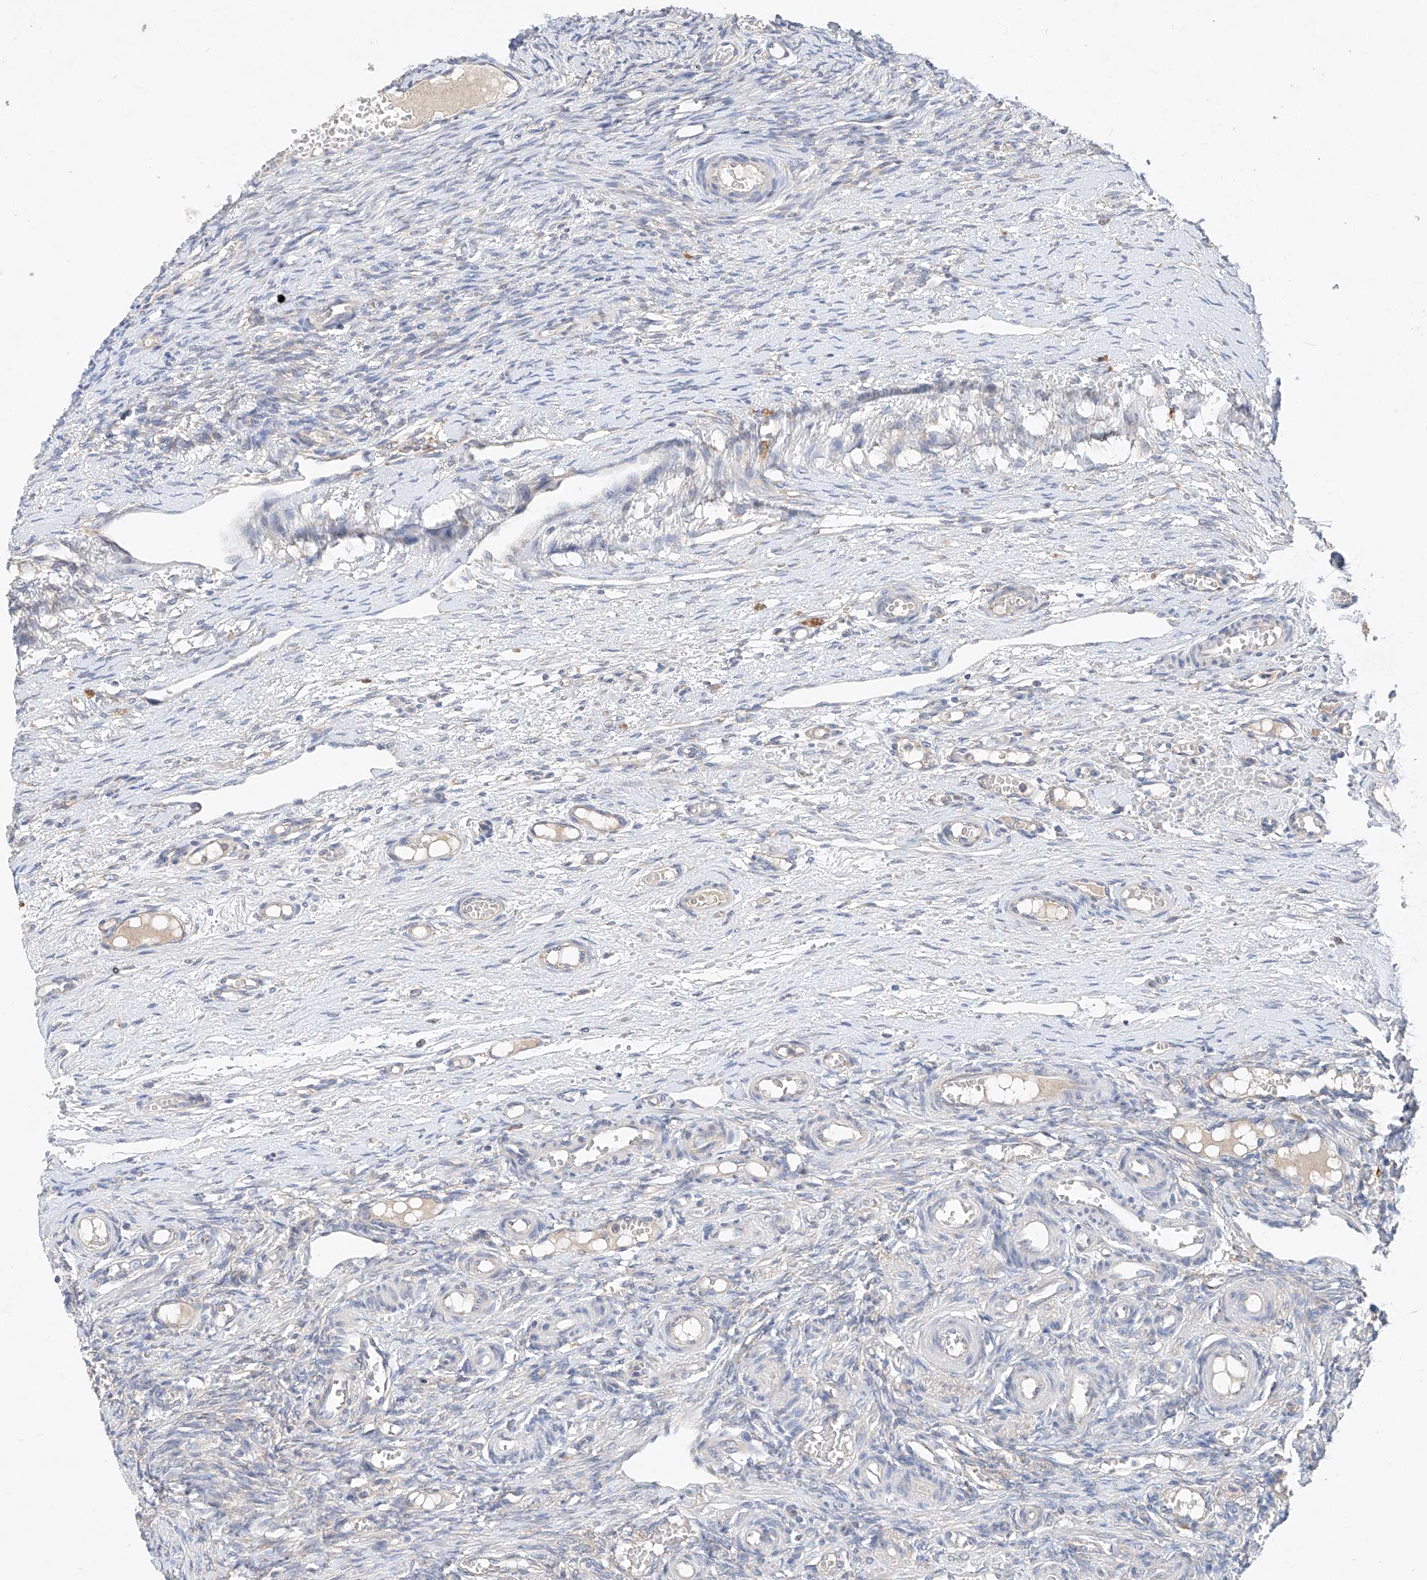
{"staining": {"intensity": "negative", "quantity": "none", "location": "none"}, "tissue": "ovary", "cell_type": "Ovarian stroma cells", "image_type": "normal", "snomed": [{"axis": "morphology", "description": "Adenocarcinoma, NOS"}, {"axis": "topography", "description": "Endometrium"}], "caption": "Immunohistochemistry (IHC) micrograph of unremarkable ovary stained for a protein (brown), which shows no expression in ovarian stroma cells.", "gene": "FASTK", "patient": {"sex": "female", "age": 32}}